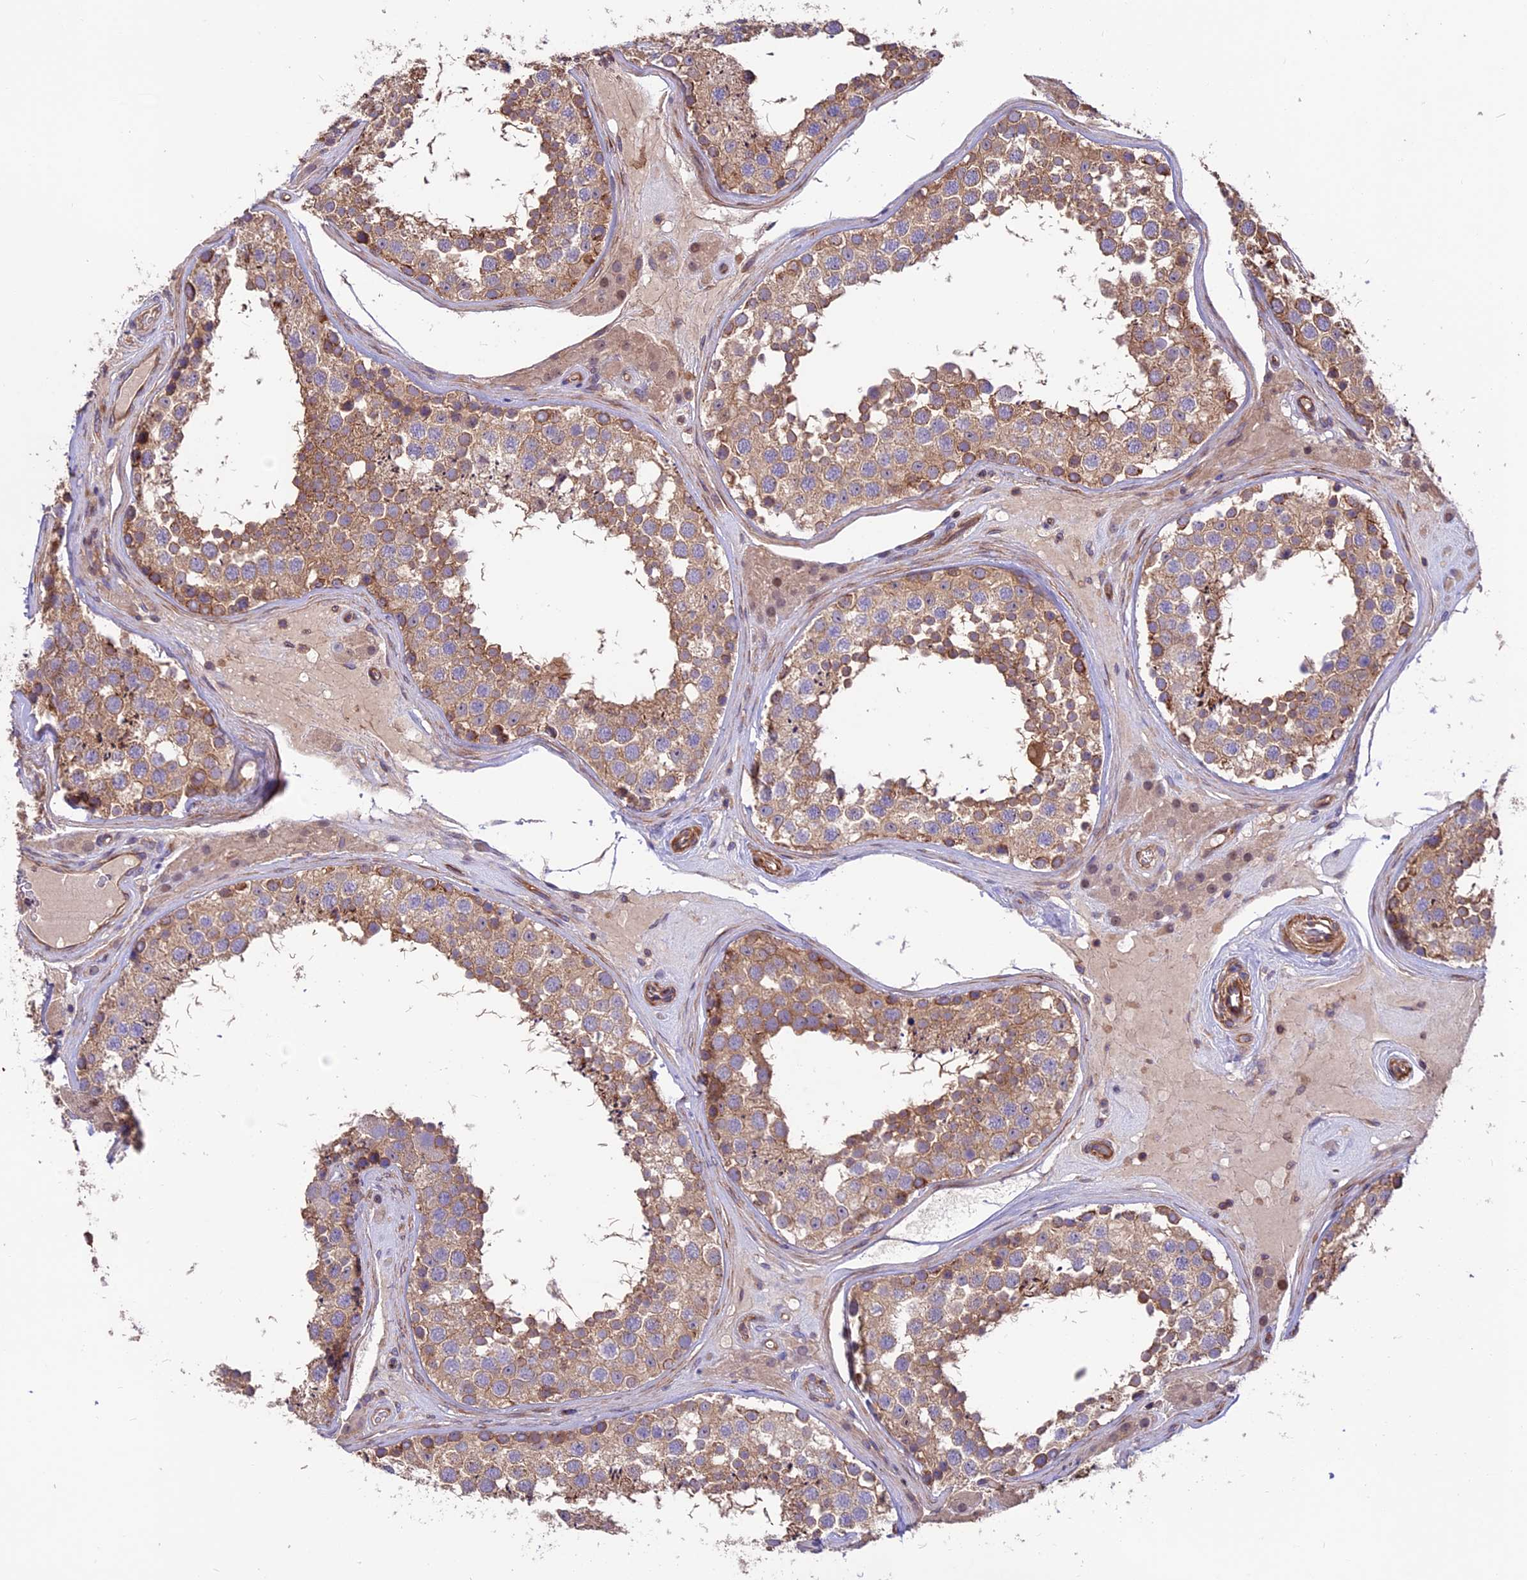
{"staining": {"intensity": "moderate", "quantity": "25%-75%", "location": "cytoplasmic/membranous"}, "tissue": "testis", "cell_type": "Cells in seminiferous ducts", "image_type": "normal", "snomed": [{"axis": "morphology", "description": "Normal tissue, NOS"}, {"axis": "topography", "description": "Testis"}], "caption": "Testis was stained to show a protein in brown. There is medium levels of moderate cytoplasmic/membranous expression in approximately 25%-75% of cells in seminiferous ducts. Nuclei are stained in blue.", "gene": "ANO3", "patient": {"sex": "male", "age": 46}}